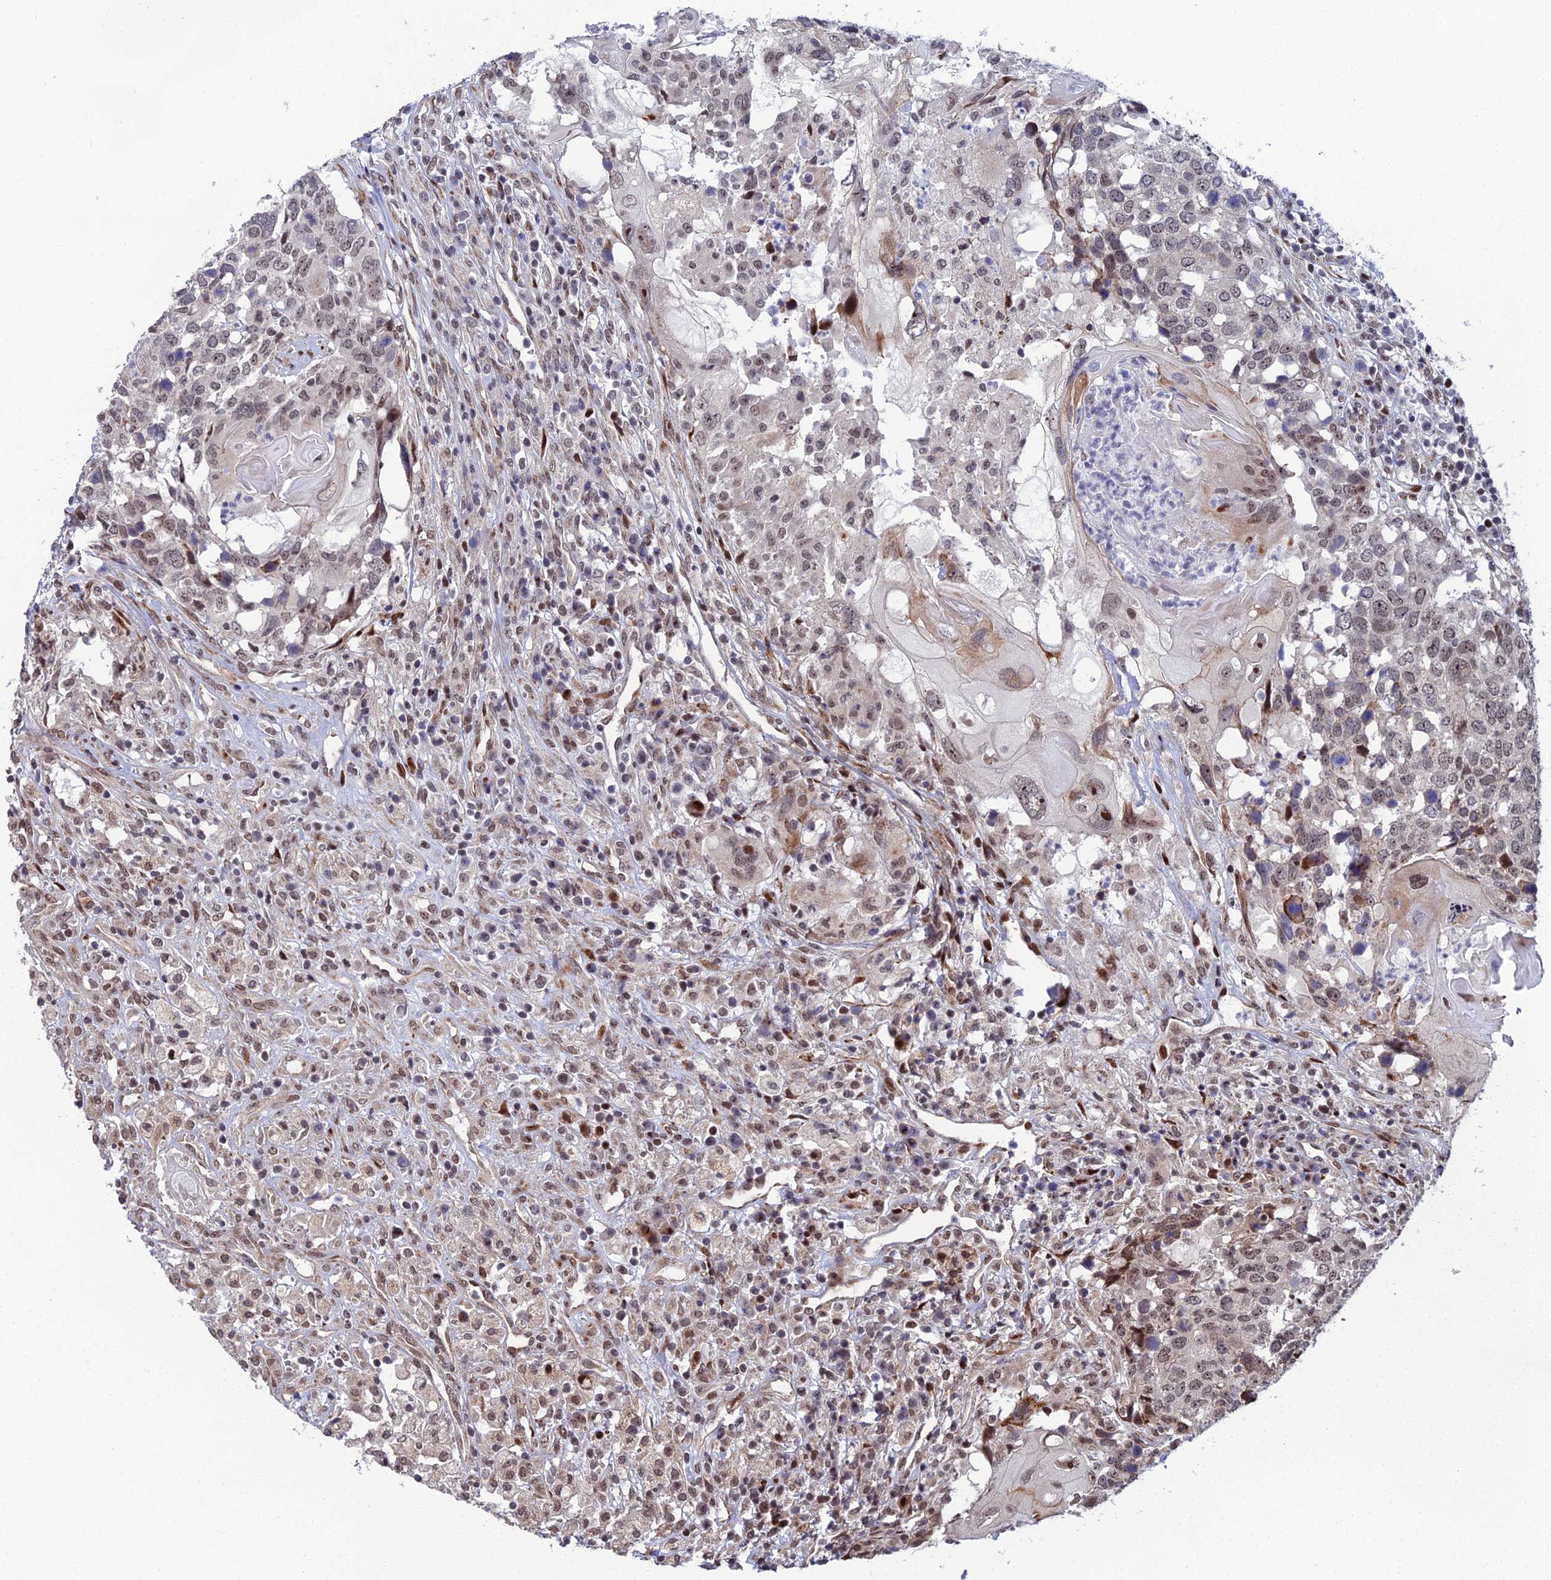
{"staining": {"intensity": "strong", "quantity": "<25%", "location": "cytoplasmic/membranous"}, "tissue": "head and neck cancer", "cell_type": "Tumor cells", "image_type": "cancer", "snomed": [{"axis": "morphology", "description": "Squamous cell carcinoma, NOS"}, {"axis": "topography", "description": "Head-Neck"}], "caption": "Tumor cells exhibit strong cytoplasmic/membranous expression in about <25% of cells in head and neck cancer. Using DAB (3,3'-diaminobenzidine) (brown) and hematoxylin (blue) stains, captured at high magnification using brightfield microscopy.", "gene": "ZNF668", "patient": {"sex": "male", "age": 66}}